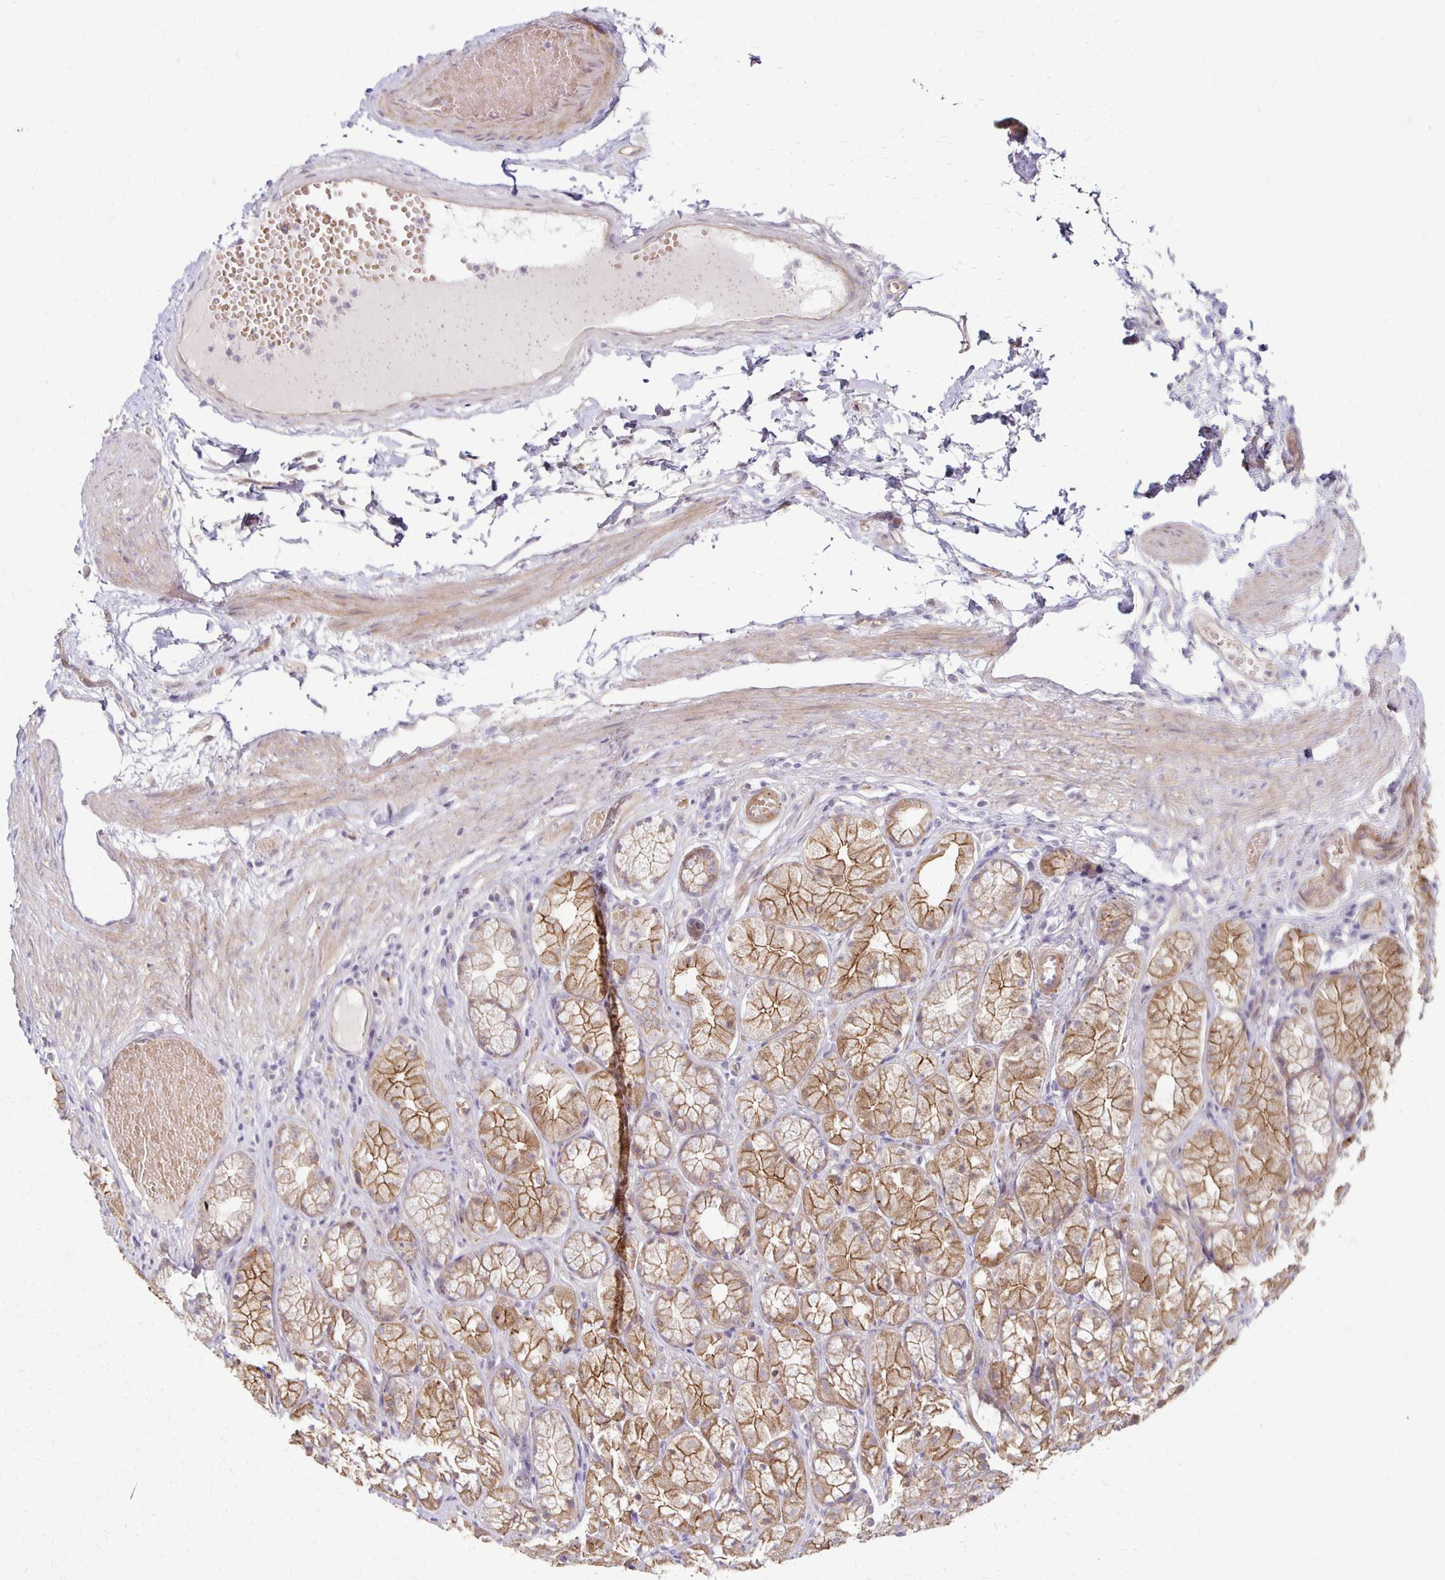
{"staining": {"intensity": "moderate", "quantity": "25%-75%", "location": "cytoplasmic/membranous"}, "tissue": "stomach", "cell_type": "Glandular cells", "image_type": "normal", "snomed": [{"axis": "morphology", "description": "Normal tissue, NOS"}, {"axis": "topography", "description": "Stomach"}], "caption": "IHC (DAB) staining of unremarkable human stomach shows moderate cytoplasmic/membranous protein positivity in approximately 25%-75% of glandular cells.", "gene": "KATNBL1", "patient": {"sex": "male", "age": 70}}